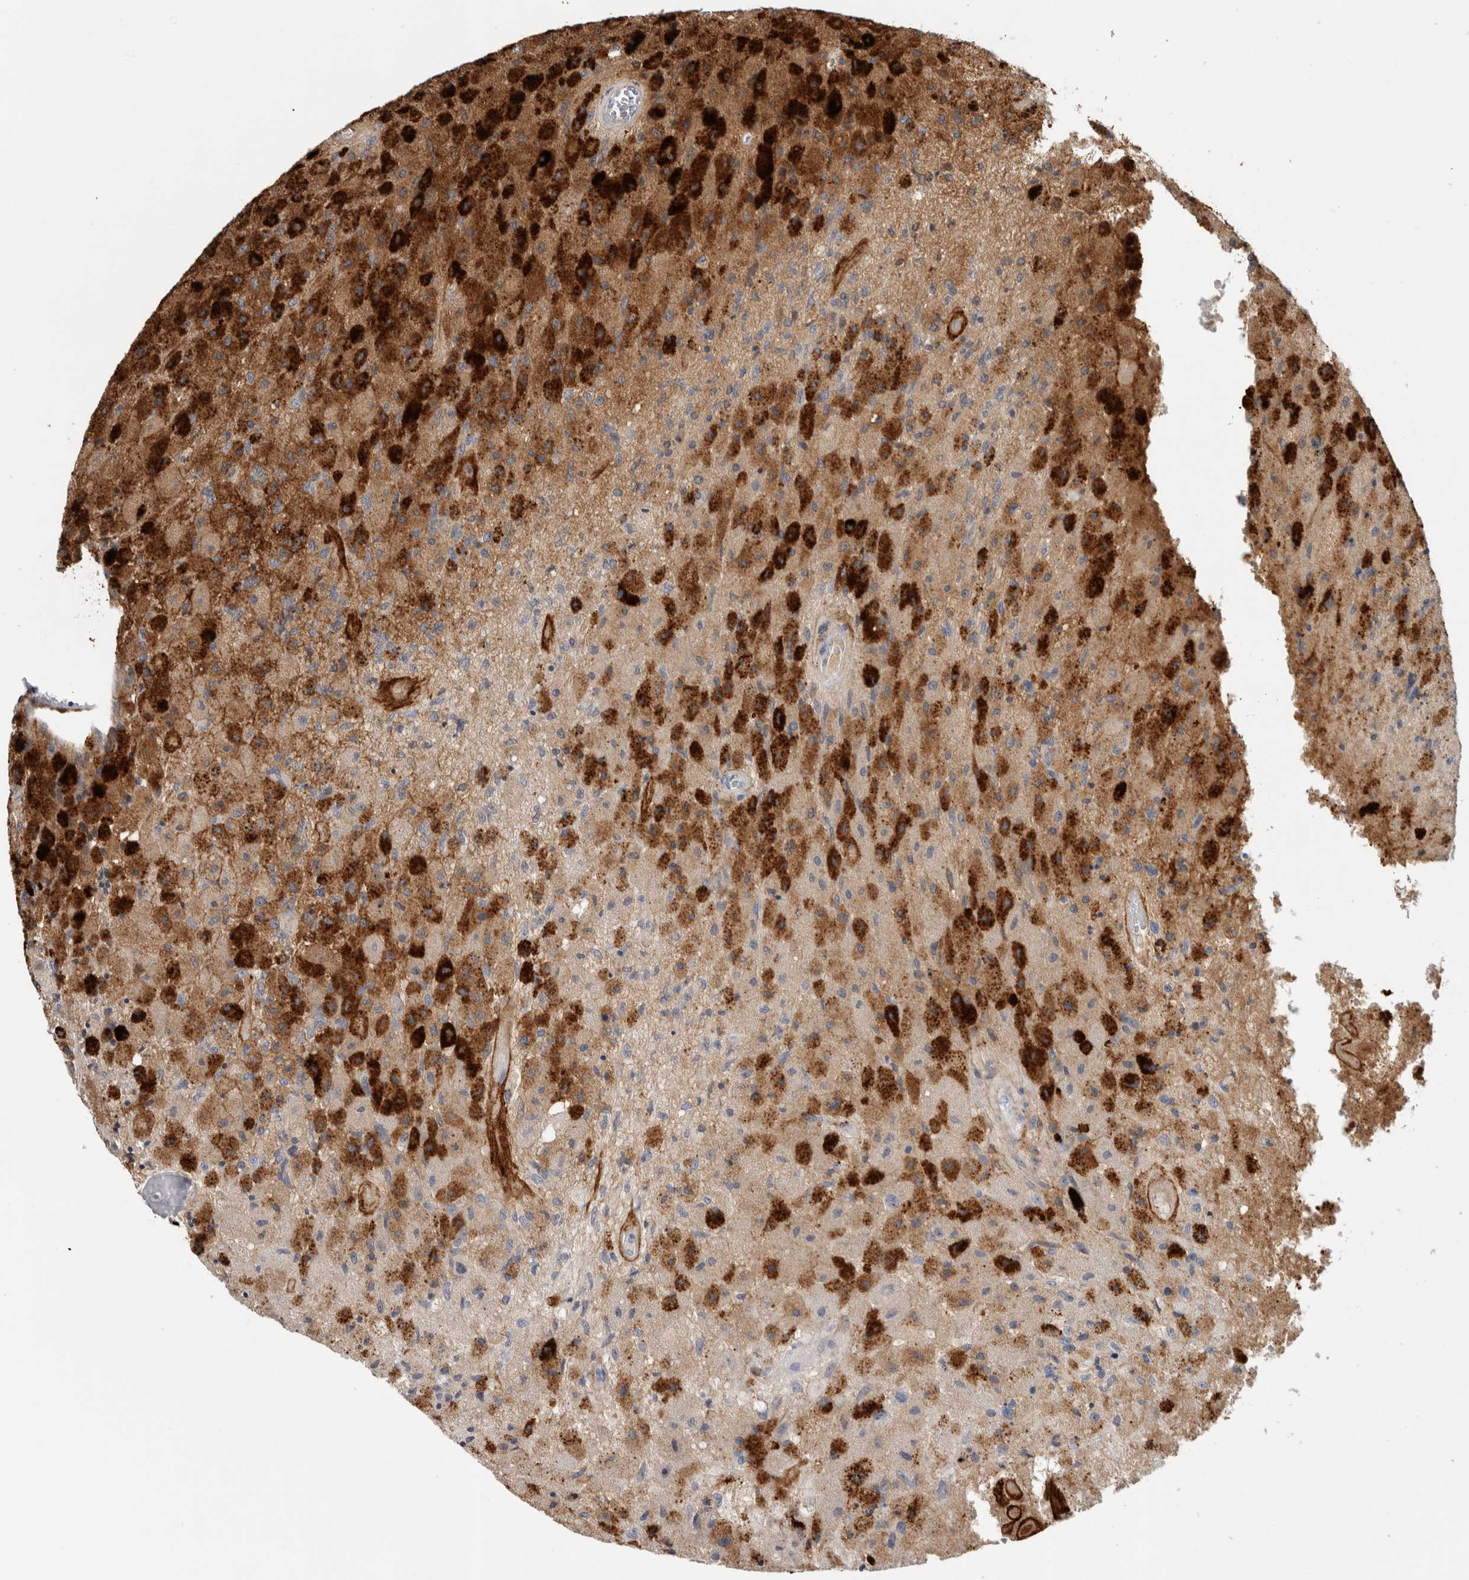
{"staining": {"intensity": "strong", "quantity": "25%-75%", "location": "cytoplasmic/membranous"}, "tissue": "glioma", "cell_type": "Tumor cells", "image_type": "cancer", "snomed": [{"axis": "morphology", "description": "Normal tissue, NOS"}, {"axis": "morphology", "description": "Glioma, malignant, High grade"}, {"axis": "topography", "description": "Cerebral cortex"}], "caption": "Brown immunohistochemical staining in malignant glioma (high-grade) reveals strong cytoplasmic/membranous staining in about 25%-75% of tumor cells.", "gene": "BCAN", "patient": {"sex": "male", "age": 77}}